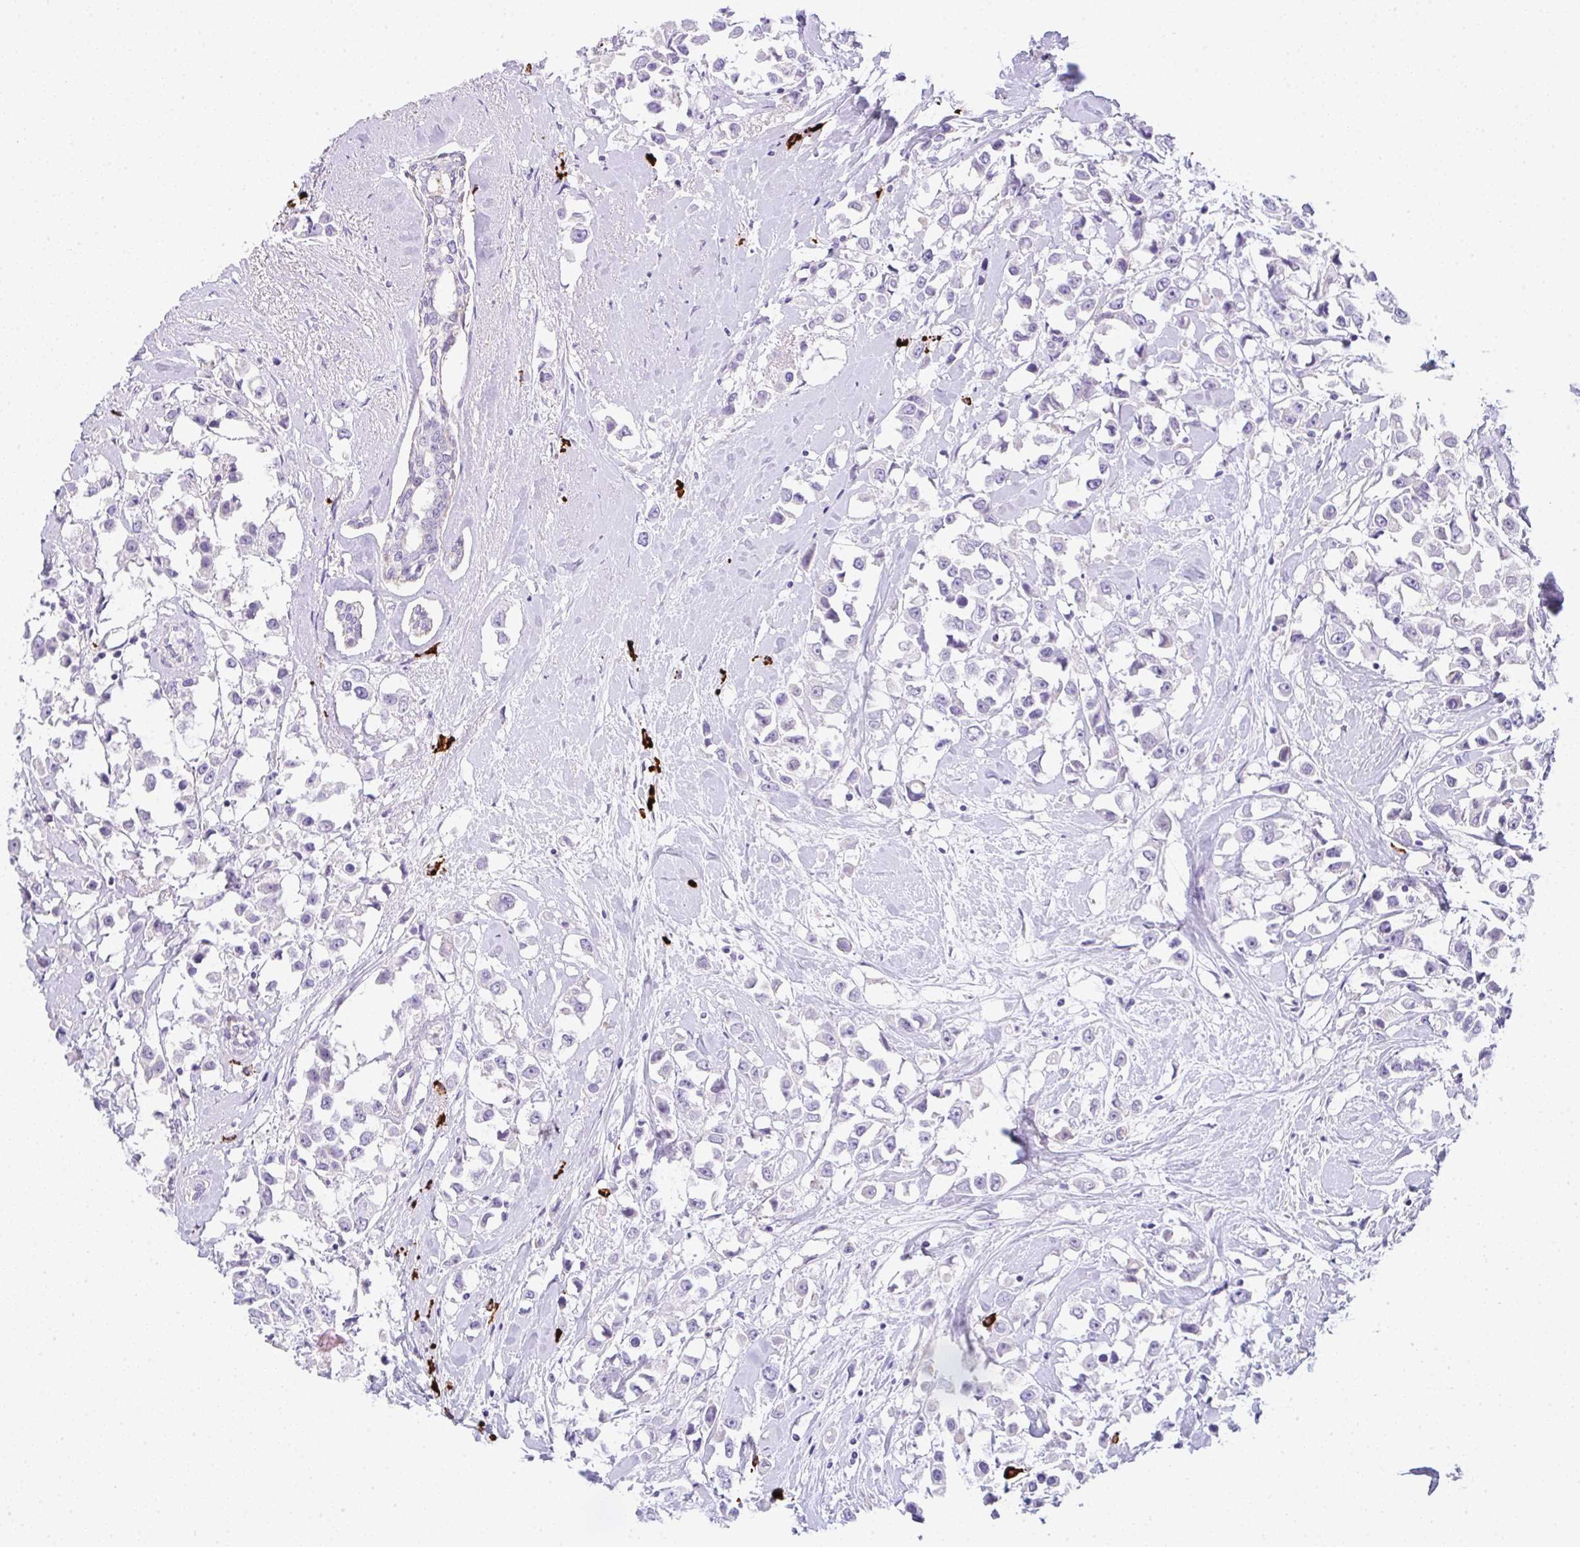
{"staining": {"intensity": "negative", "quantity": "none", "location": "none"}, "tissue": "breast cancer", "cell_type": "Tumor cells", "image_type": "cancer", "snomed": [{"axis": "morphology", "description": "Duct carcinoma"}, {"axis": "topography", "description": "Breast"}], "caption": "Tumor cells show no significant staining in breast cancer (intraductal carcinoma).", "gene": "CACNA1S", "patient": {"sex": "female", "age": 61}}